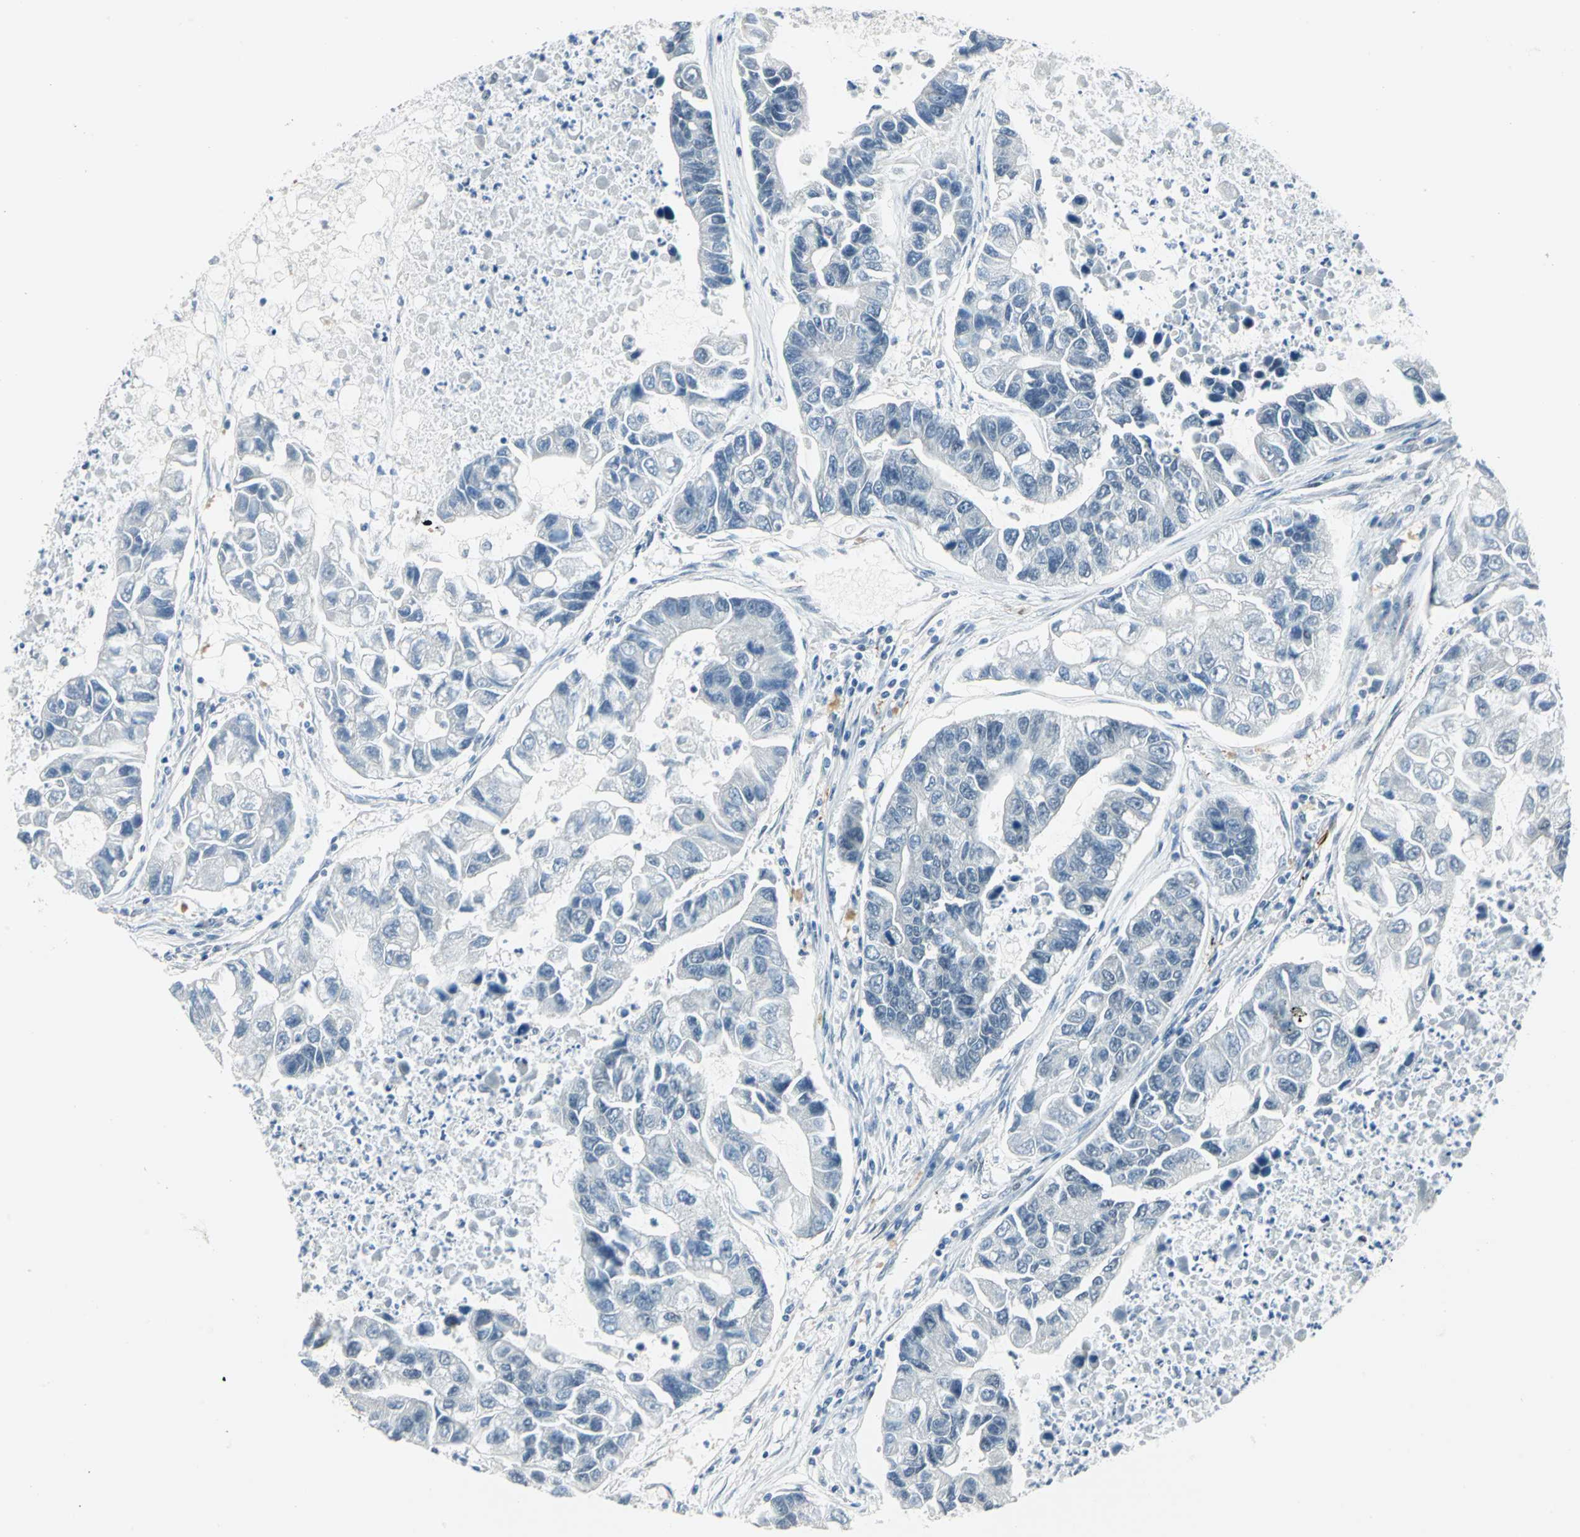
{"staining": {"intensity": "negative", "quantity": "none", "location": "none"}, "tissue": "lung cancer", "cell_type": "Tumor cells", "image_type": "cancer", "snomed": [{"axis": "morphology", "description": "Adenocarcinoma, NOS"}, {"axis": "topography", "description": "Lung"}], "caption": "Immunohistochemistry (IHC) histopathology image of neoplastic tissue: lung cancer stained with DAB reveals no significant protein staining in tumor cells.", "gene": "MTMR10", "patient": {"sex": "female", "age": 51}}